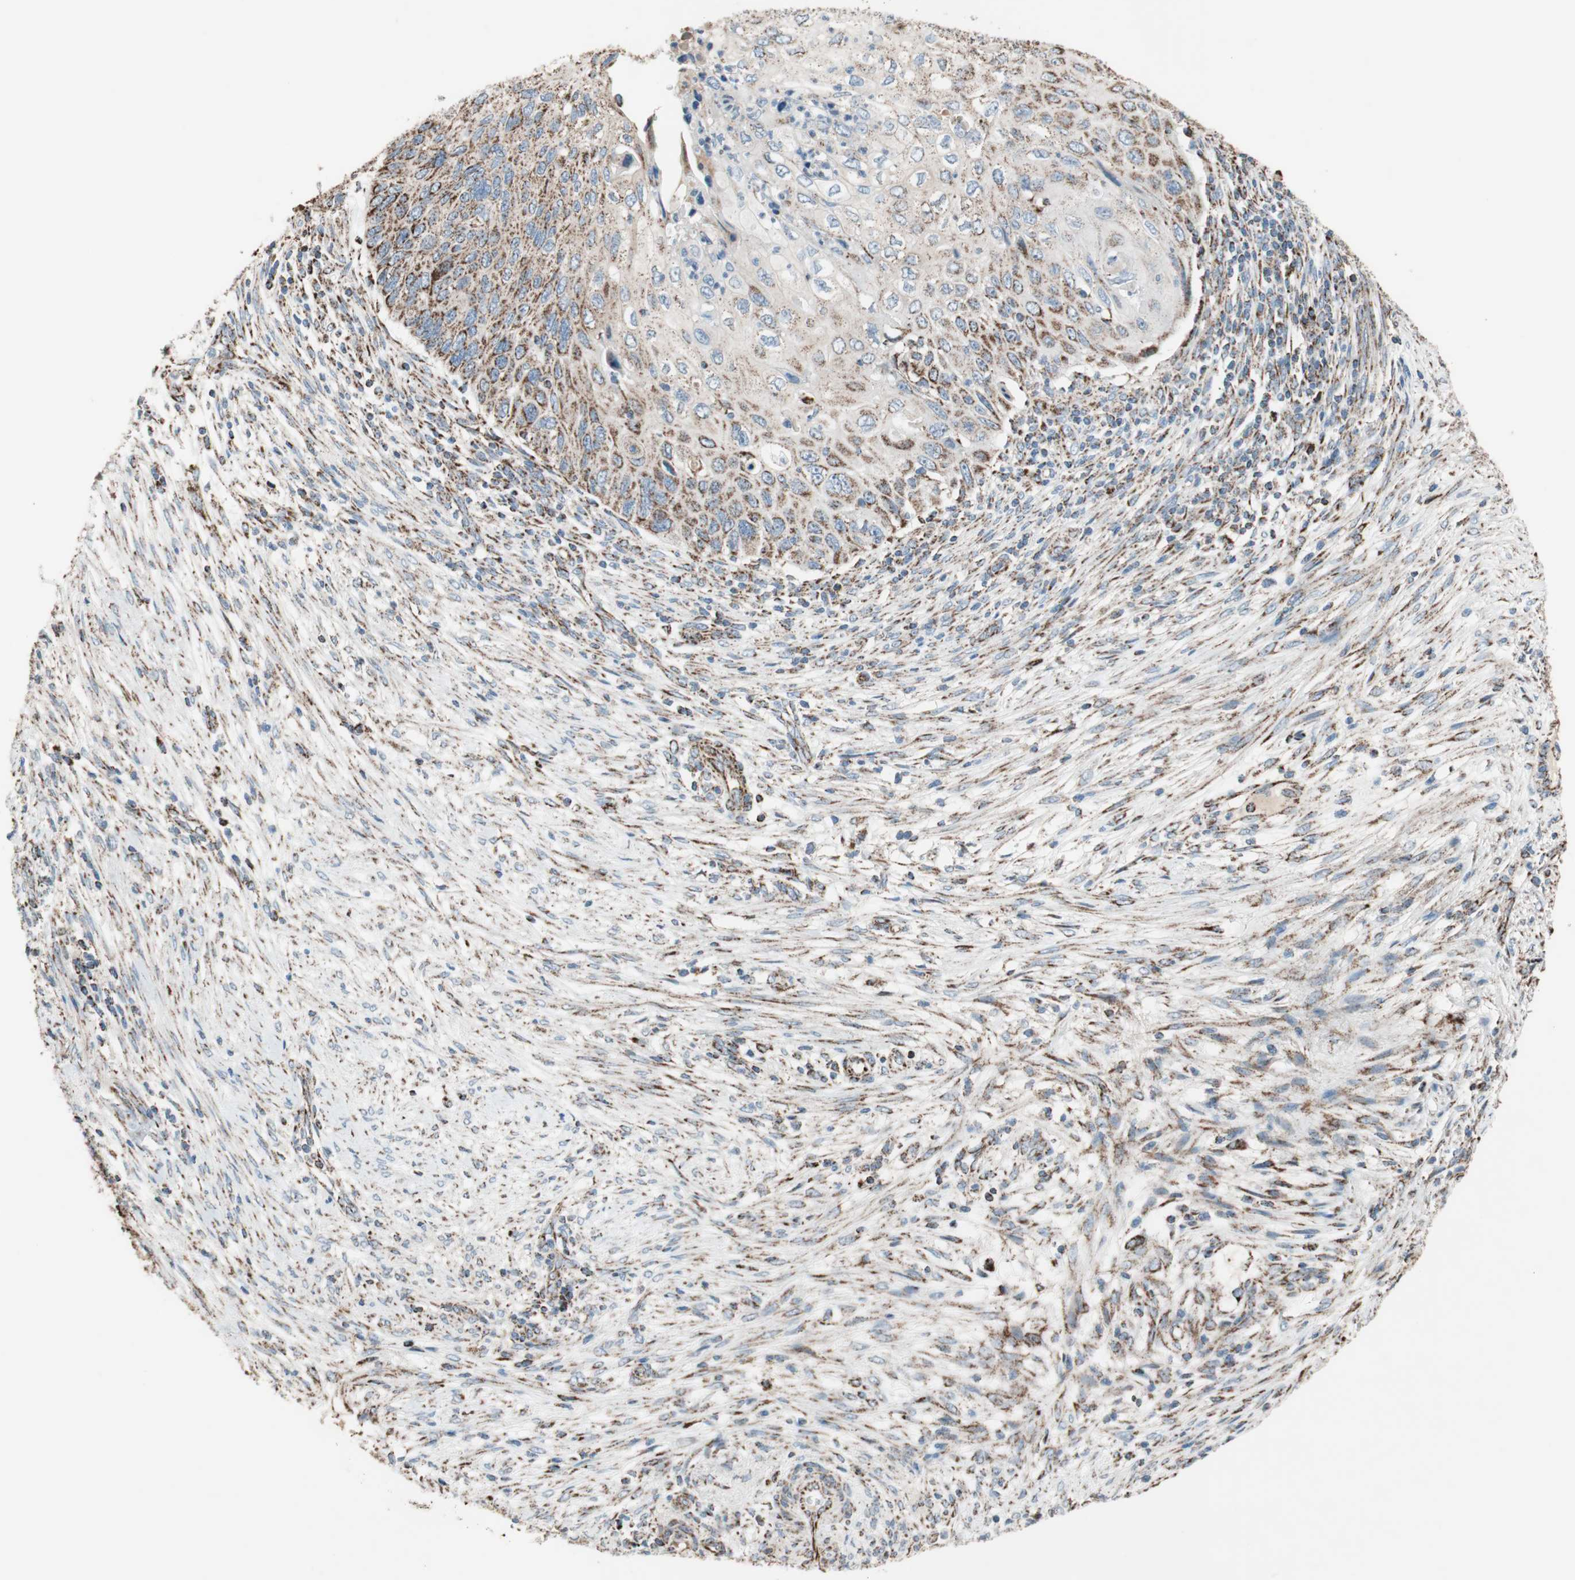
{"staining": {"intensity": "moderate", "quantity": ">75%", "location": "cytoplasmic/membranous"}, "tissue": "cervical cancer", "cell_type": "Tumor cells", "image_type": "cancer", "snomed": [{"axis": "morphology", "description": "Squamous cell carcinoma, NOS"}, {"axis": "topography", "description": "Cervix"}], "caption": "Immunohistochemistry (DAB) staining of cervical cancer (squamous cell carcinoma) reveals moderate cytoplasmic/membranous protein staining in approximately >75% of tumor cells. (DAB IHC with brightfield microscopy, high magnification).", "gene": "PCSK4", "patient": {"sex": "female", "age": 70}}